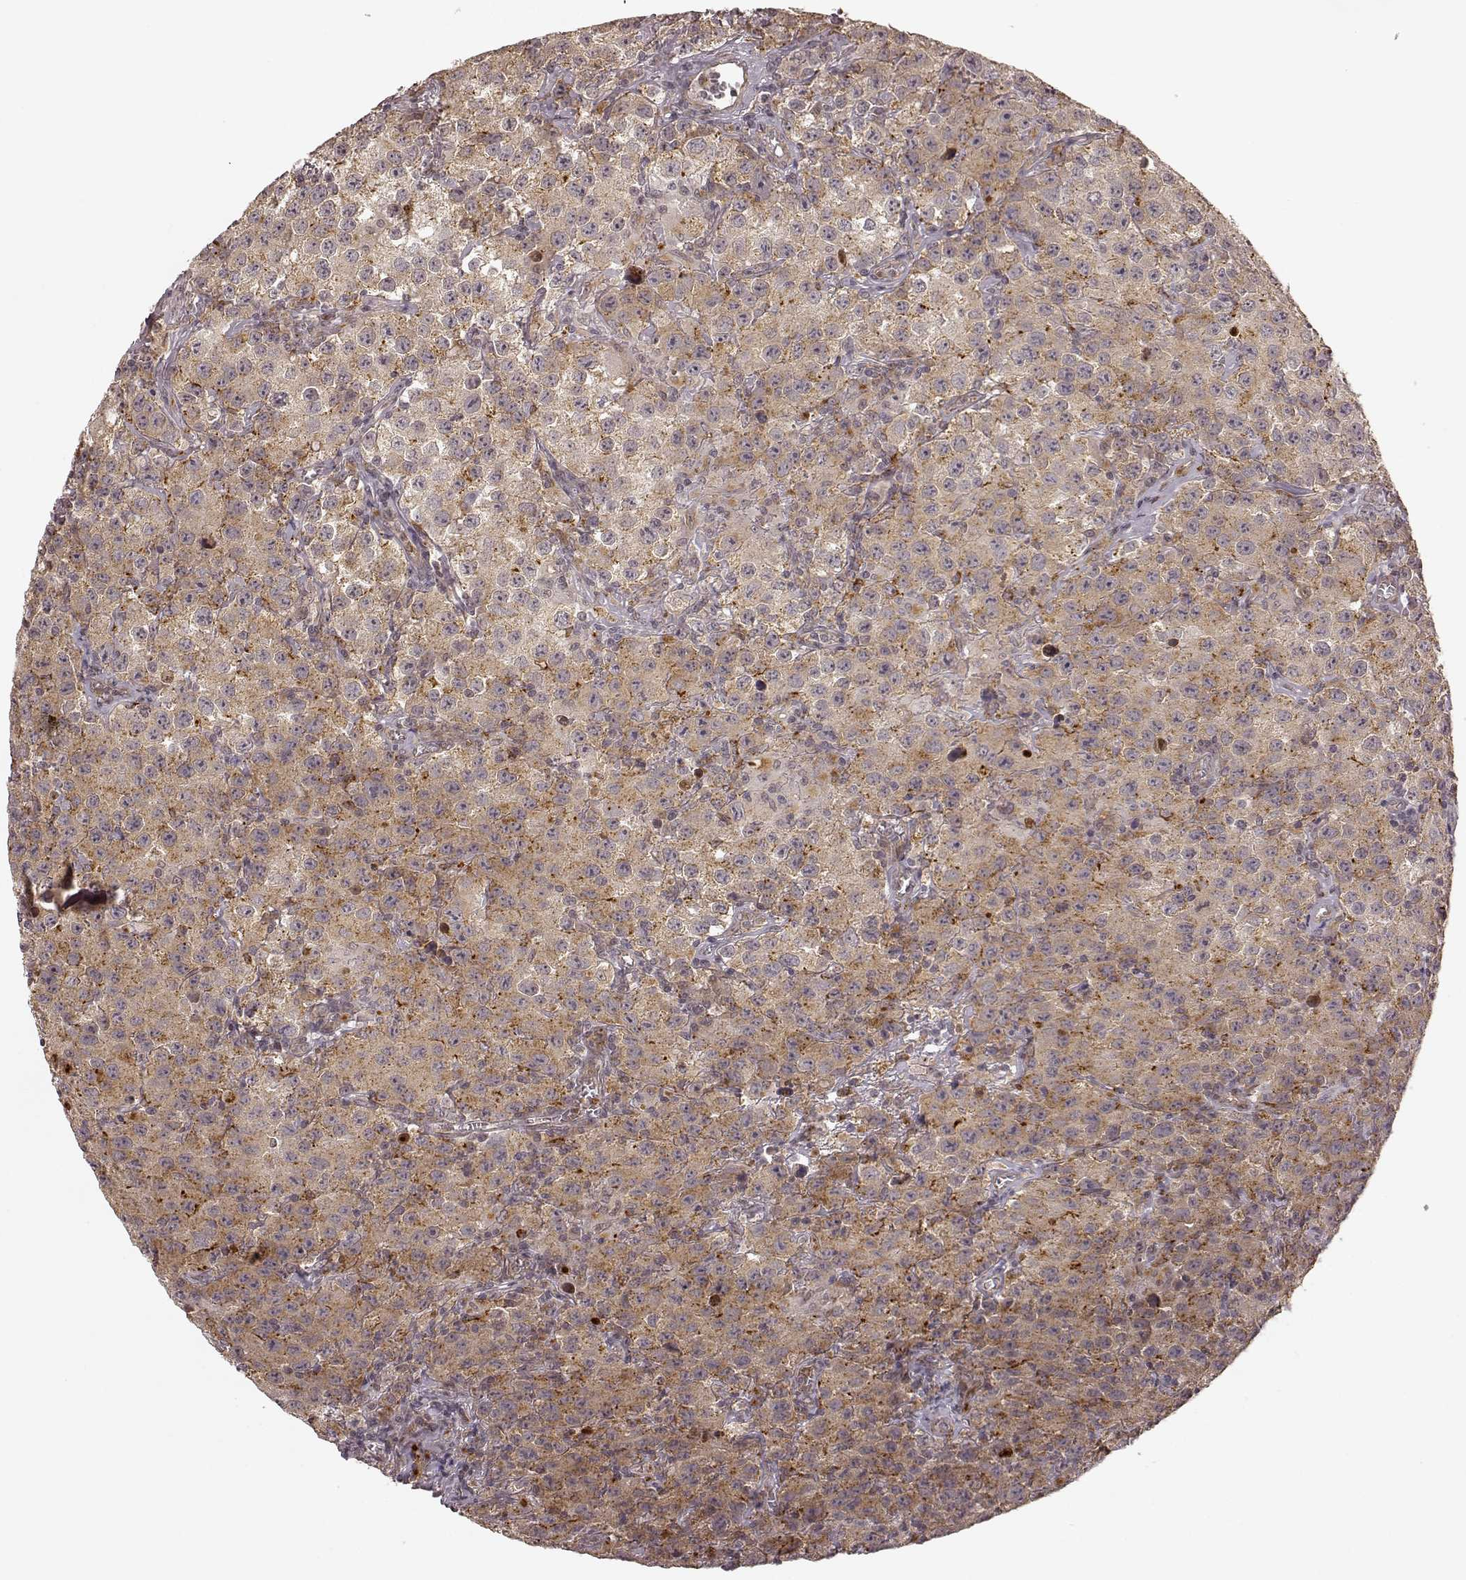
{"staining": {"intensity": "weak", "quantity": ">75%", "location": "cytoplasmic/membranous"}, "tissue": "testis cancer", "cell_type": "Tumor cells", "image_type": "cancer", "snomed": [{"axis": "morphology", "description": "Seminoma, NOS"}, {"axis": "topography", "description": "Testis"}], "caption": "This histopathology image exhibits immunohistochemistry staining of testis seminoma, with low weak cytoplasmic/membranous positivity in approximately >75% of tumor cells.", "gene": "SLC12A9", "patient": {"sex": "male", "age": 52}}